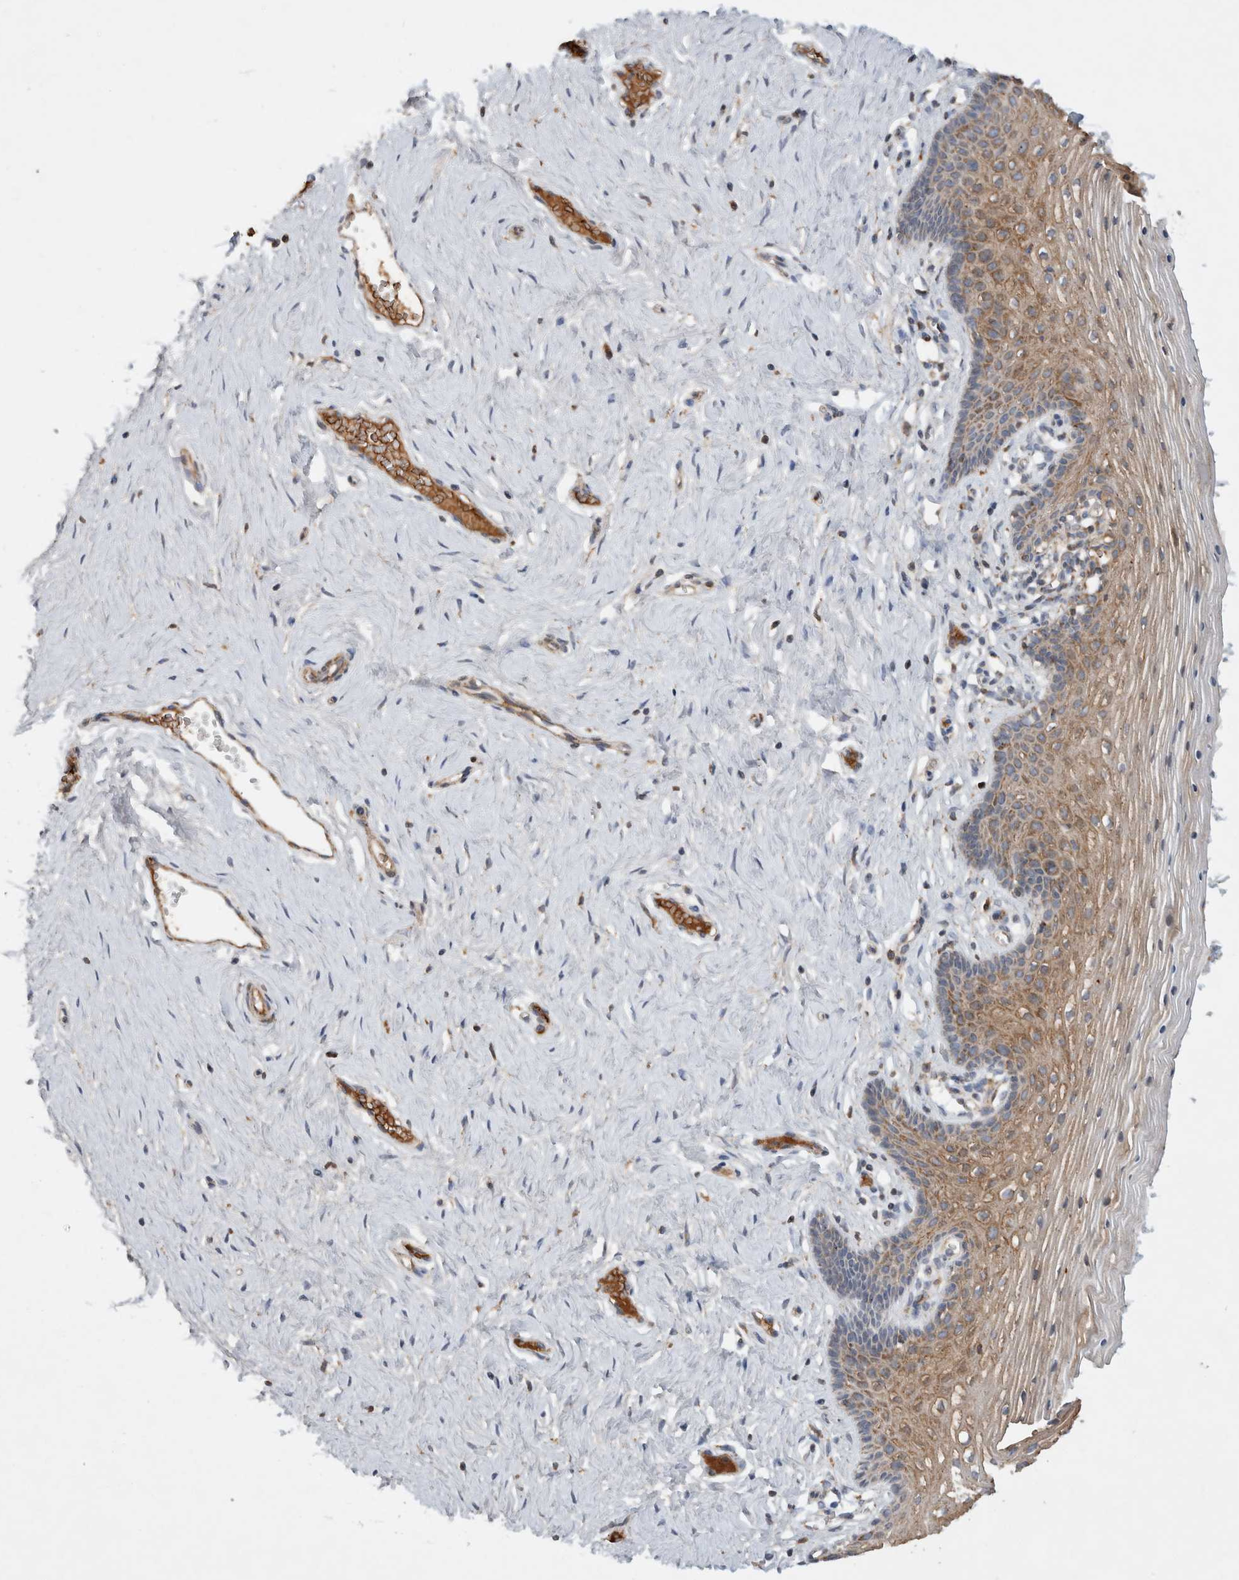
{"staining": {"intensity": "moderate", "quantity": ">75%", "location": "cytoplasmic/membranous"}, "tissue": "vagina", "cell_type": "Squamous epithelial cells", "image_type": "normal", "snomed": [{"axis": "morphology", "description": "Normal tissue, NOS"}, {"axis": "topography", "description": "Vagina"}], "caption": "Human vagina stained for a protein (brown) shows moderate cytoplasmic/membranous positive expression in approximately >75% of squamous epithelial cells.", "gene": "MRPS28", "patient": {"sex": "female", "age": 32}}